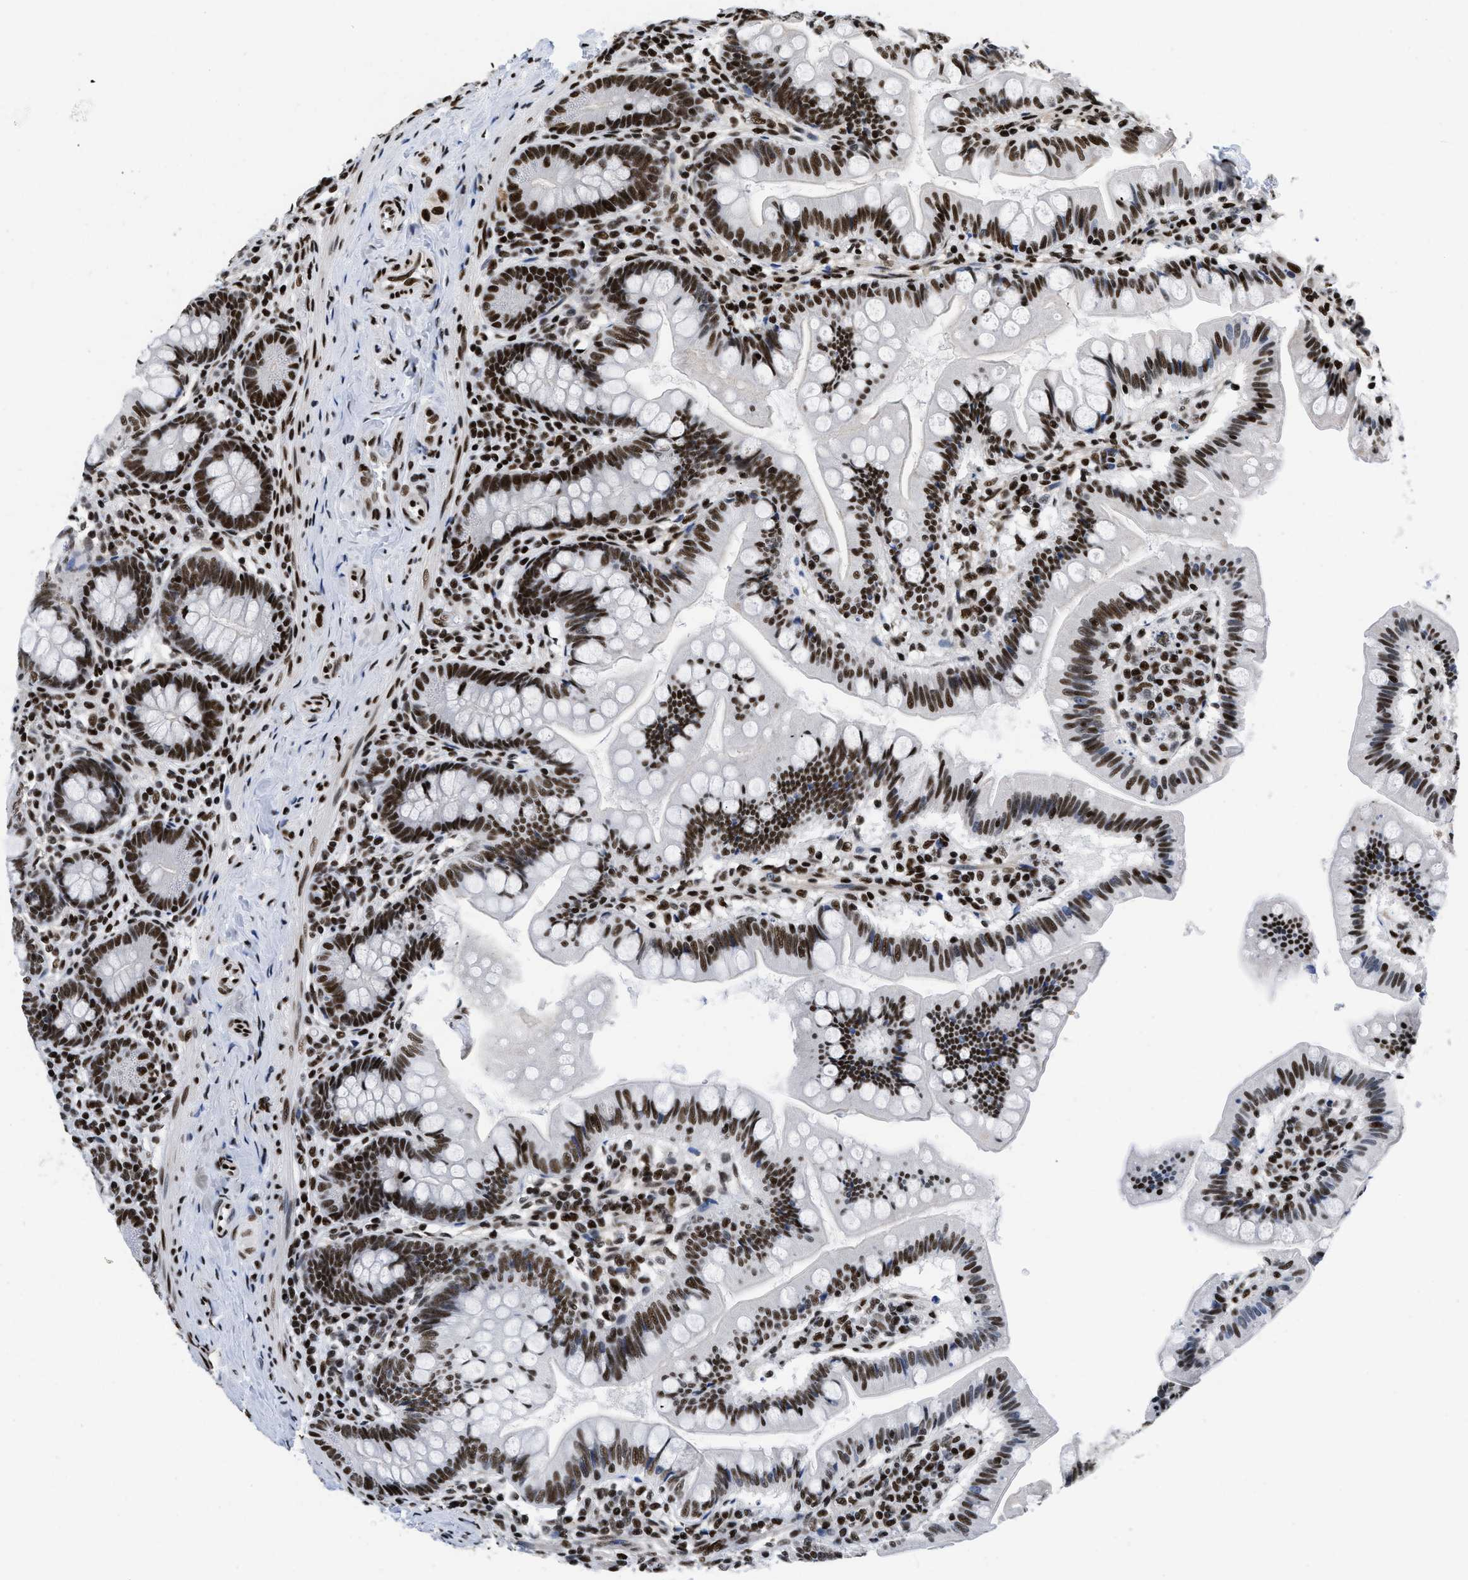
{"staining": {"intensity": "strong", "quantity": ">75%", "location": "nuclear"}, "tissue": "small intestine", "cell_type": "Glandular cells", "image_type": "normal", "snomed": [{"axis": "morphology", "description": "Normal tissue, NOS"}, {"axis": "topography", "description": "Small intestine"}], "caption": "Immunohistochemical staining of normal human small intestine exhibits >75% levels of strong nuclear protein positivity in approximately >75% of glandular cells. The protein of interest is shown in brown color, while the nuclei are stained blue.", "gene": "CREB1", "patient": {"sex": "male", "age": 7}}